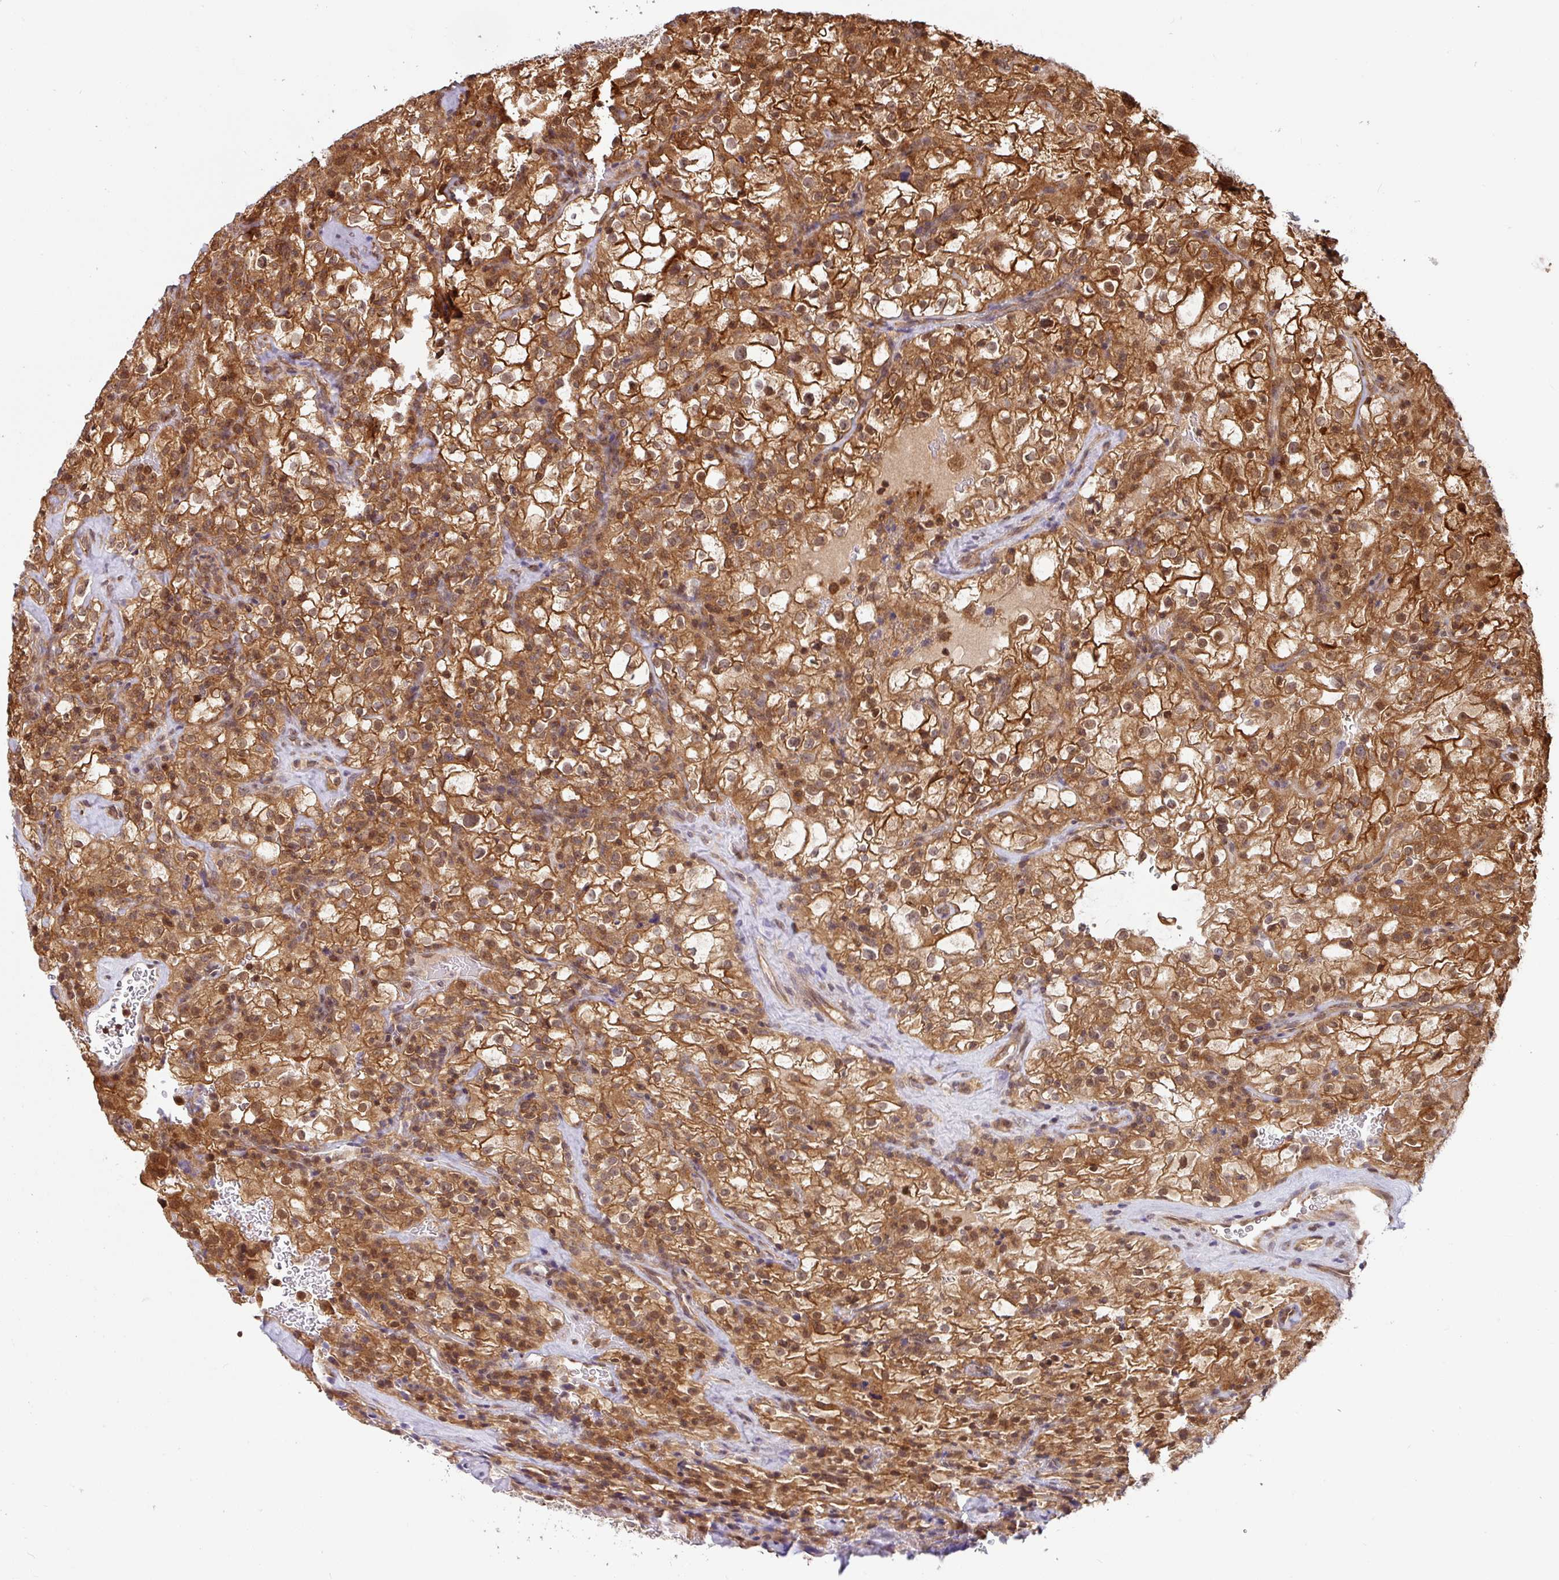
{"staining": {"intensity": "moderate", "quantity": ">75%", "location": "cytoplasmic/membranous,nuclear"}, "tissue": "renal cancer", "cell_type": "Tumor cells", "image_type": "cancer", "snomed": [{"axis": "morphology", "description": "Adenocarcinoma, NOS"}, {"axis": "topography", "description": "Kidney"}], "caption": "IHC (DAB) staining of human renal adenocarcinoma exhibits moderate cytoplasmic/membranous and nuclear protein staining in about >75% of tumor cells.", "gene": "SHB", "patient": {"sex": "female", "age": 74}}